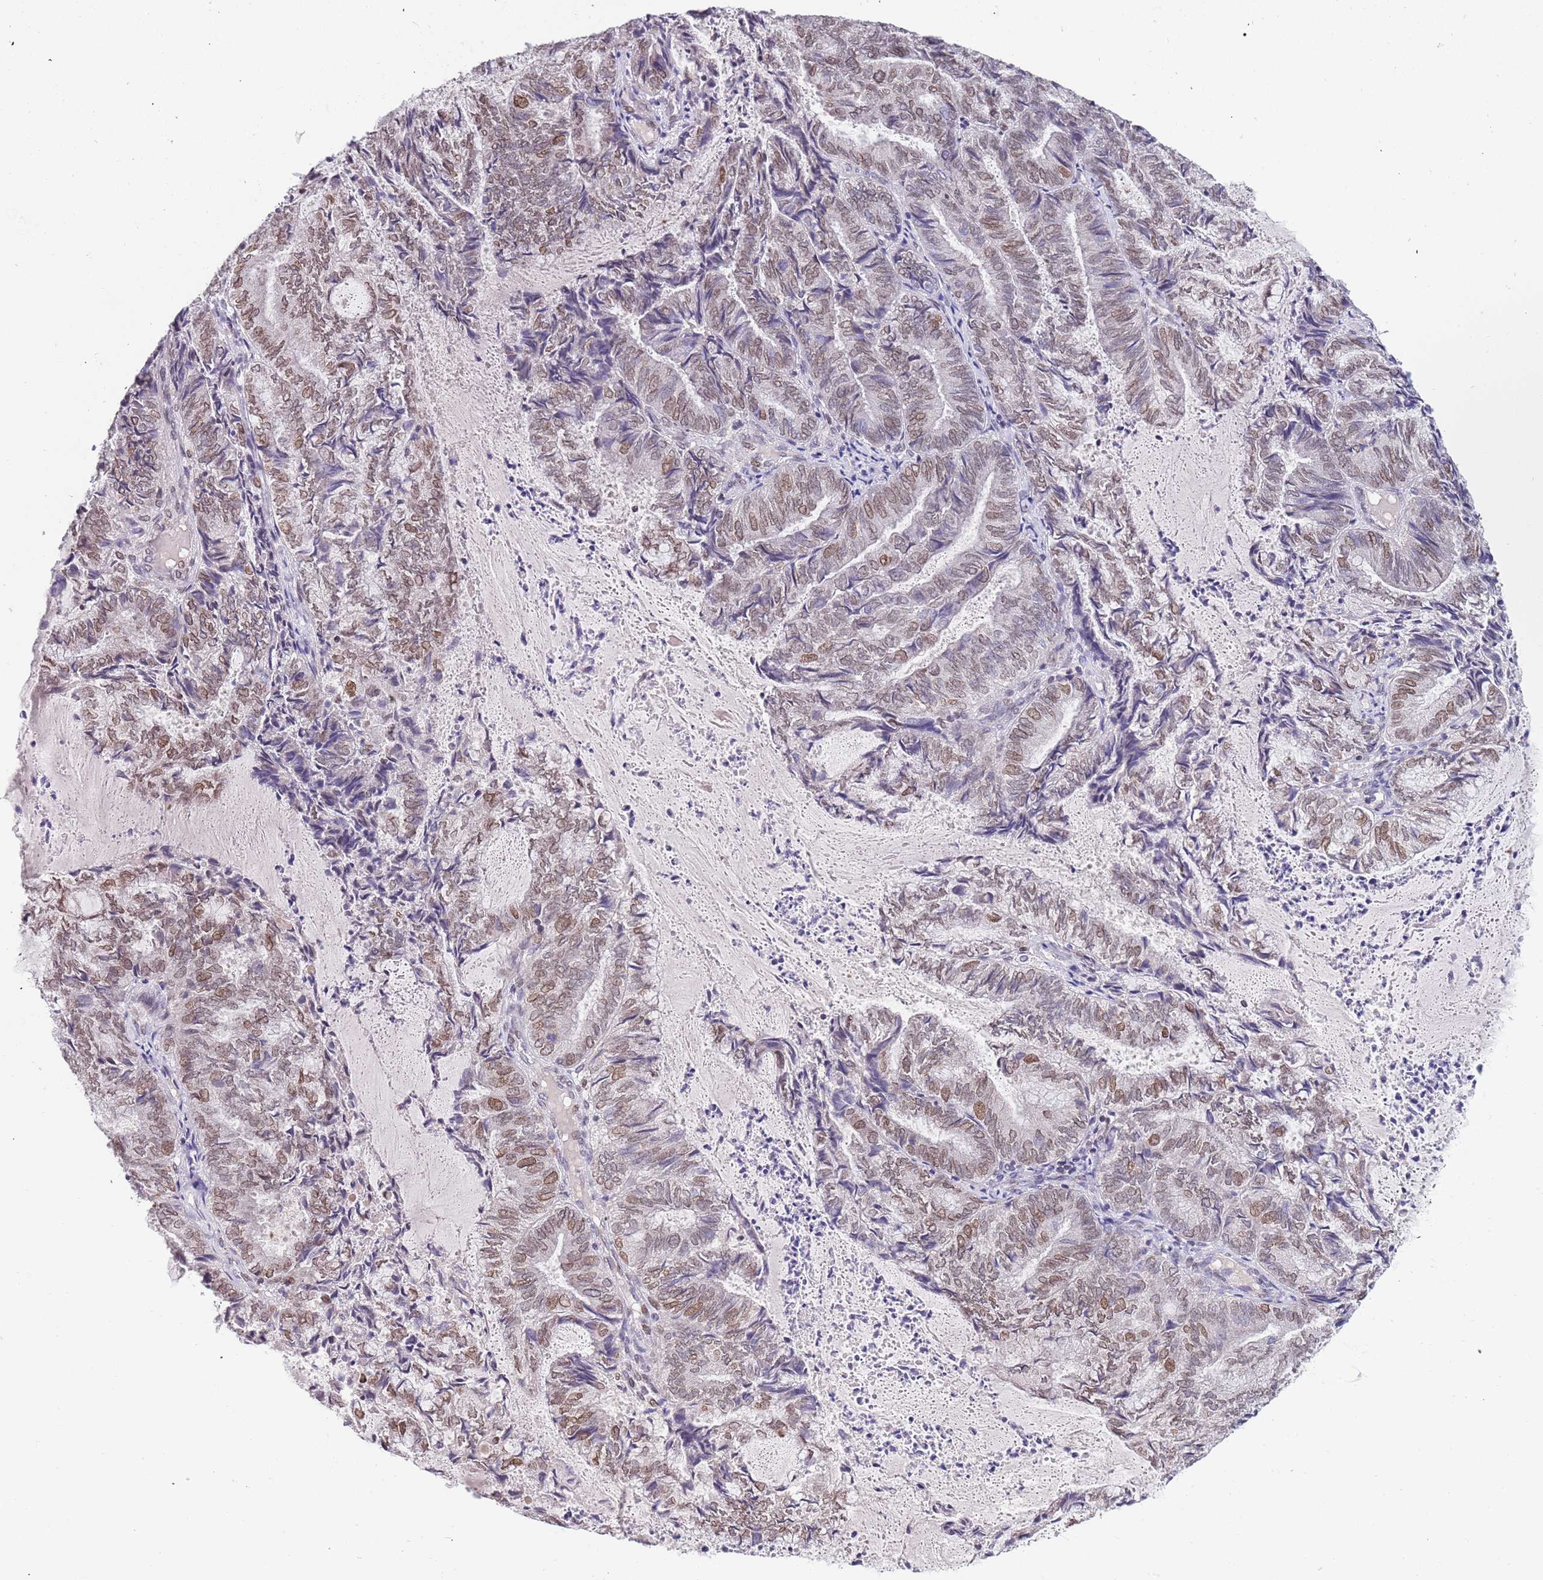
{"staining": {"intensity": "moderate", "quantity": ">75%", "location": "cytoplasmic/membranous,nuclear"}, "tissue": "endometrial cancer", "cell_type": "Tumor cells", "image_type": "cancer", "snomed": [{"axis": "morphology", "description": "Adenocarcinoma, NOS"}, {"axis": "topography", "description": "Endometrium"}], "caption": "An IHC histopathology image of tumor tissue is shown. Protein staining in brown highlights moderate cytoplasmic/membranous and nuclear positivity in endometrial adenocarcinoma within tumor cells. (IHC, brightfield microscopy, high magnification).", "gene": "KLHDC2", "patient": {"sex": "female", "age": 80}}